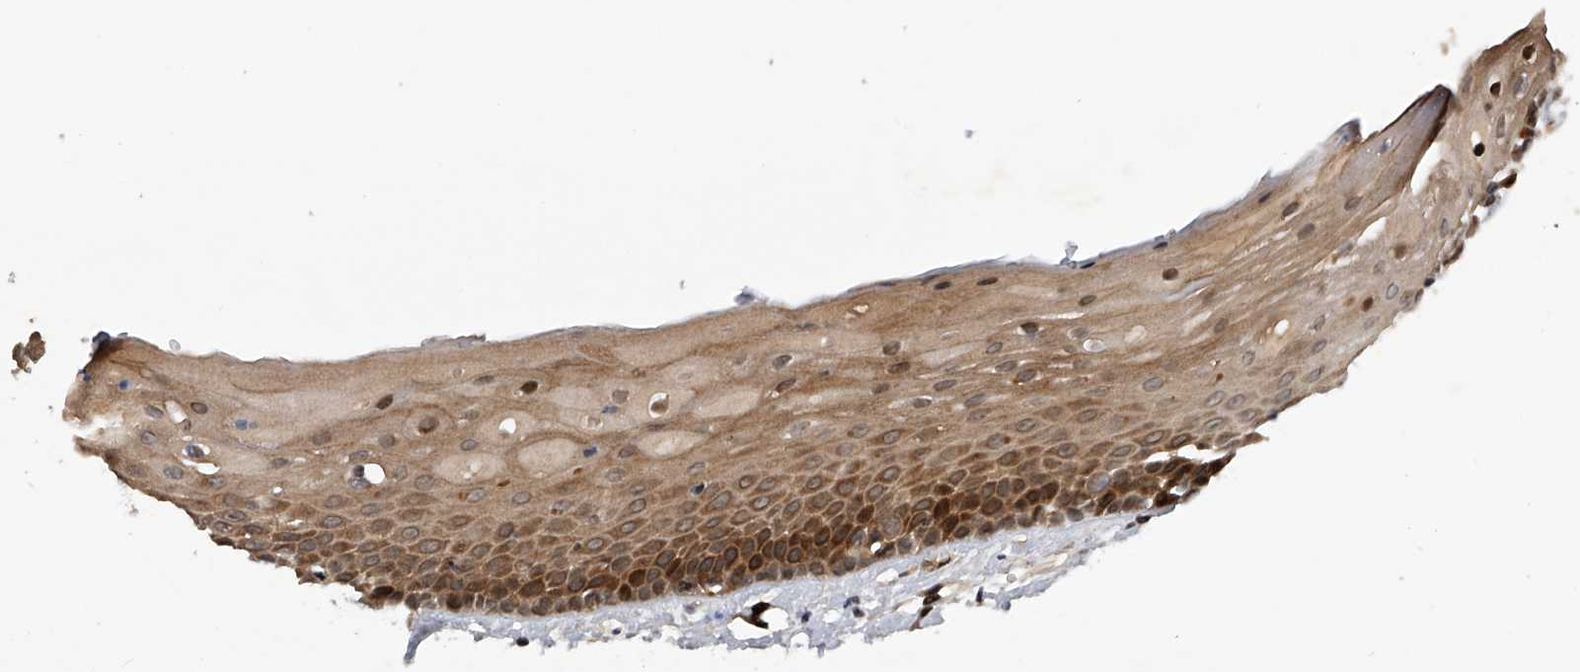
{"staining": {"intensity": "moderate", "quantity": ">75%", "location": "cytoplasmic/membranous,nuclear"}, "tissue": "oral mucosa", "cell_type": "Squamous epithelial cells", "image_type": "normal", "snomed": [{"axis": "morphology", "description": "Normal tissue, NOS"}, {"axis": "topography", "description": "Oral tissue"}], "caption": "Immunohistochemical staining of unremarkable human oral mucosa exhibits moderate cytoplasmic/membranous,nuclear protein expression in about >75% of squamous epithelial cells.", "gene": "RWDD2A", "patient": {"sex": "female", "age": 76}}